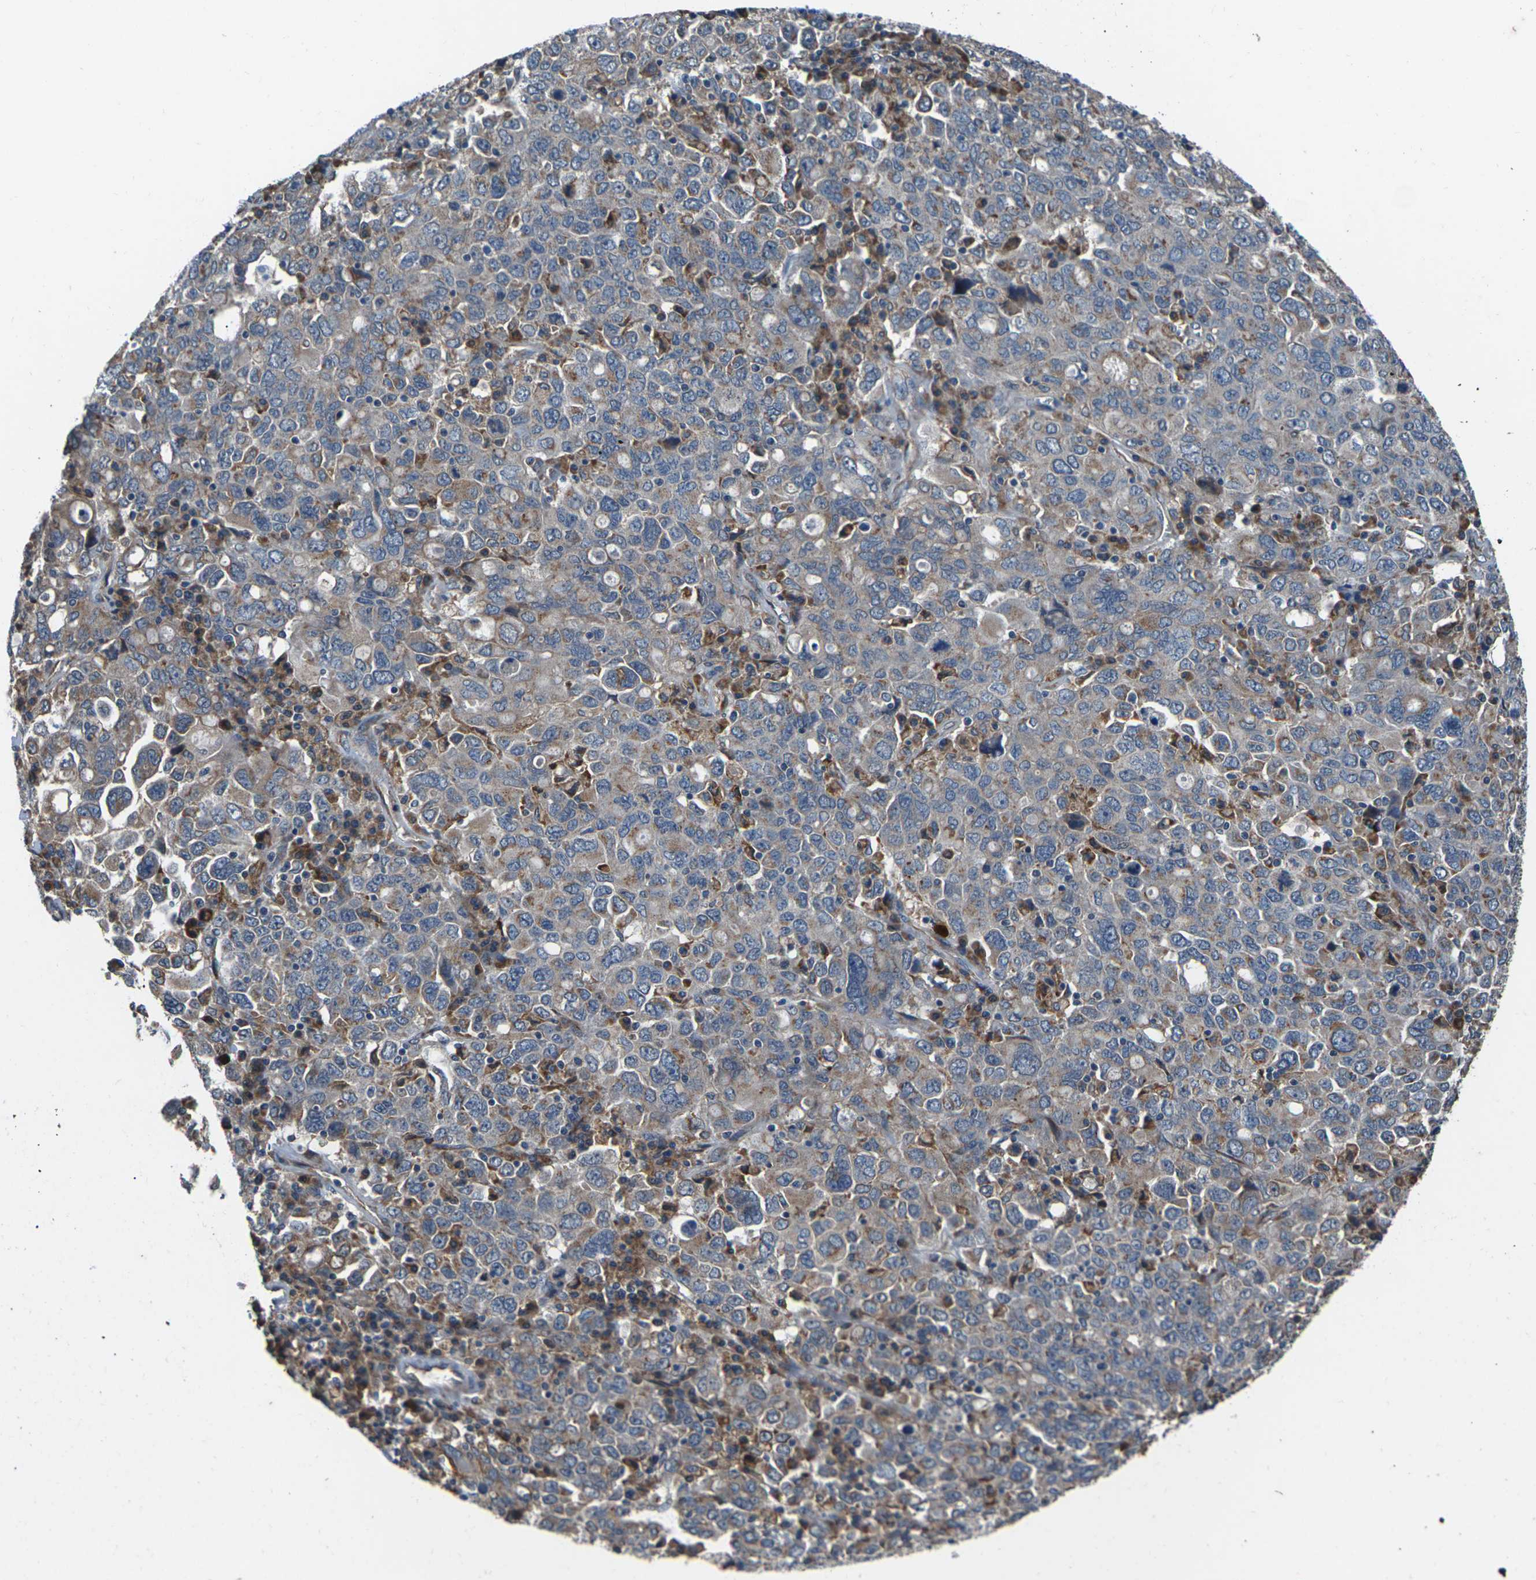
{"staining": {"intensity": "weak", "quantity": "25%-75%", "location": "cytoplasmic/membranous"}, "tissue": "ovarian cancer", "cell_type": "Tumor cells", "image_type": "cancer", "snomed": [{"axis": "morphology", "description": "Carcinoma, endometroid"}, {"axis": "topography", "description": "Ovary"}], "caption": "IHC image of endometroid carcinoma (ovarian) stained for a protein (brown), which demonstrates low levels of weak cytoplasmic/membranous positivity in approximately 25%-75% of tumor cells.", "gene": "GABRP", "patient": {"sex": "female", "age": 62}}